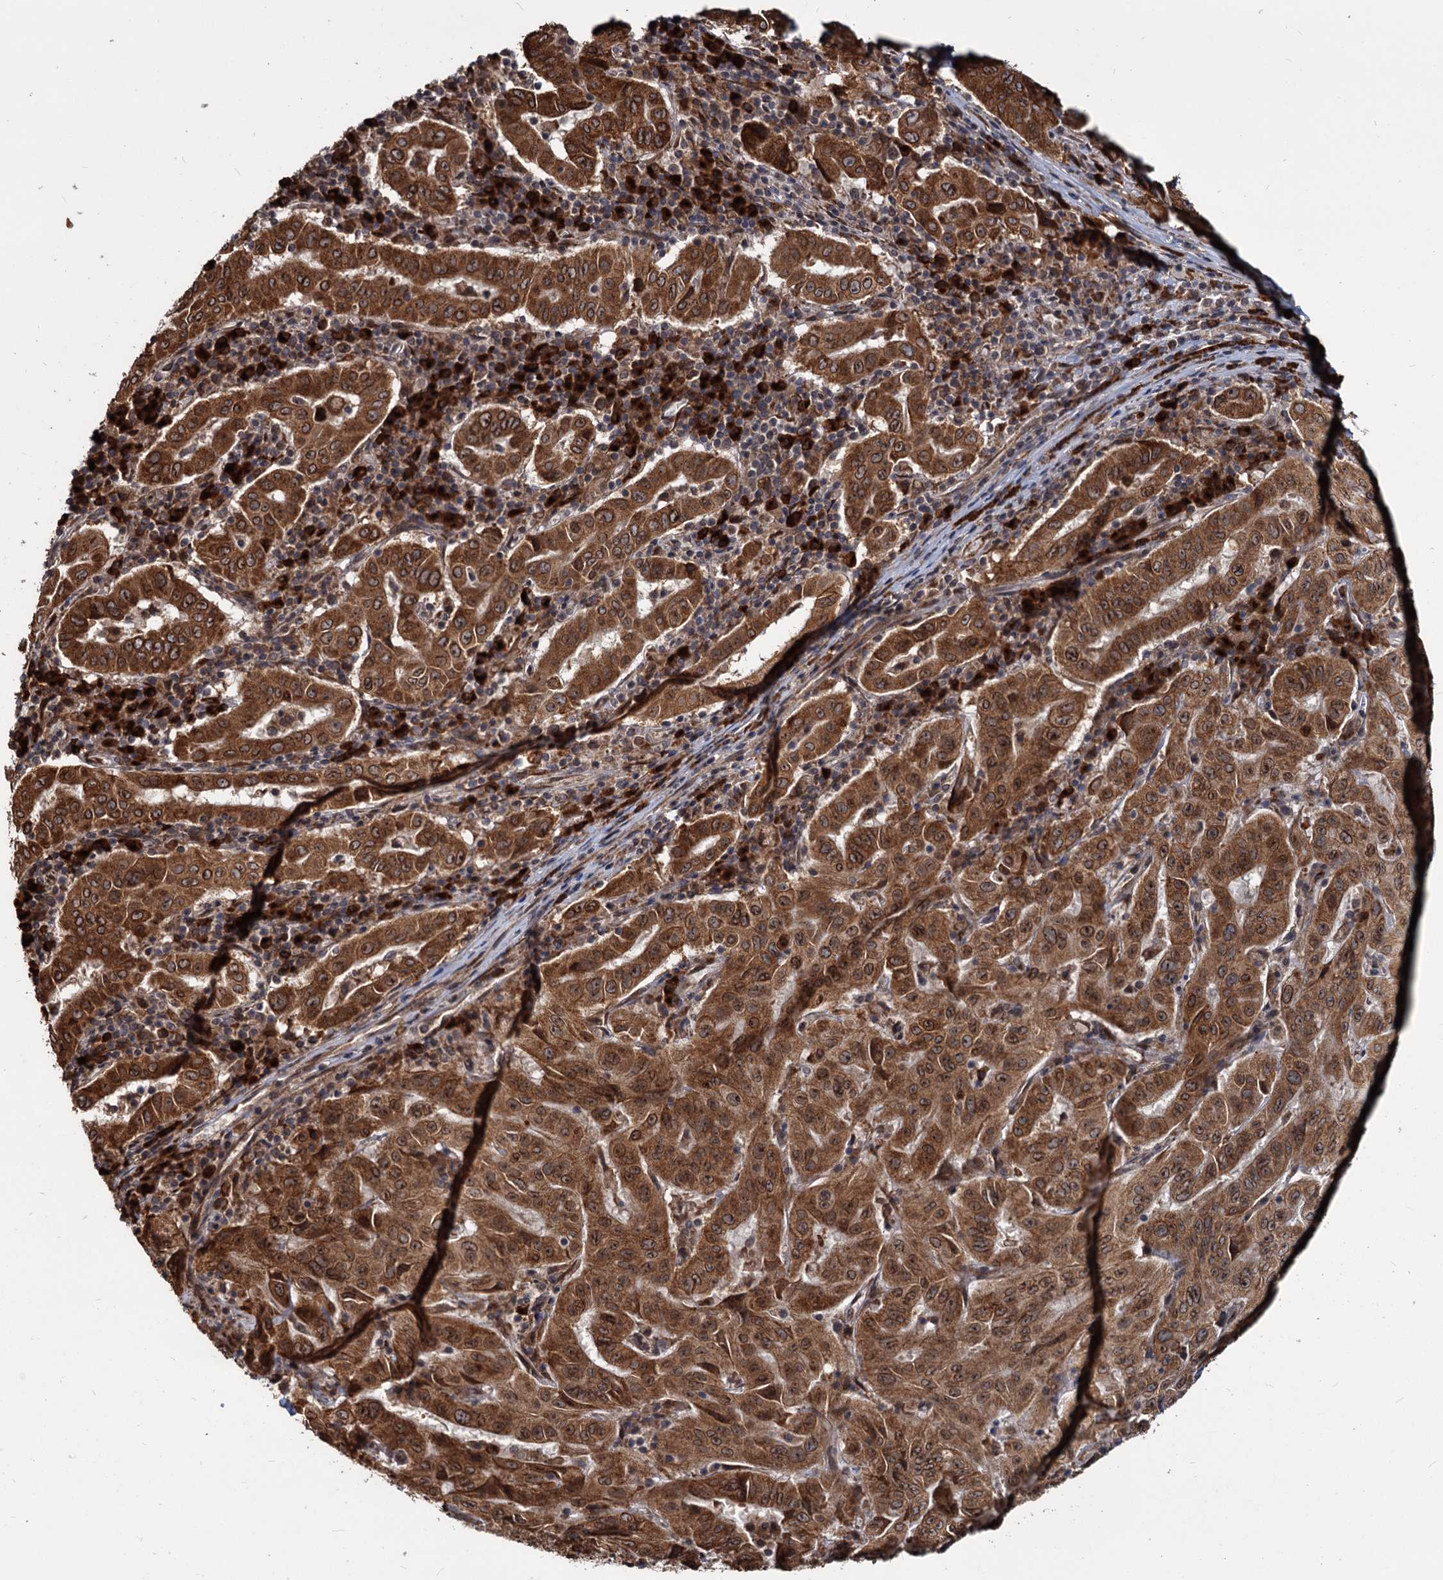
{"staining": {"intensity": "strong", "quantity": ">75%", "location": "cytoplasmic/membranous"}, "tissue": "pancreatic cancer", "cell_type": "Tumor cells", "image_type": "cancer", "snomed": [{"axis": "morphology", "description": "Adenocarcinoma, NOS"}, {"axis": "topography", "description": "Pancreas"}], "caption": "Strong cytoplasmic/membranous staining for a protein is seen in approximately >75% of tumor cells of pancreatic cancer (adenocarcinoma) using immunohistochemistry (IHC).", "gene": "SAAL1", "patient": {"sex": "male", "age": 63}}